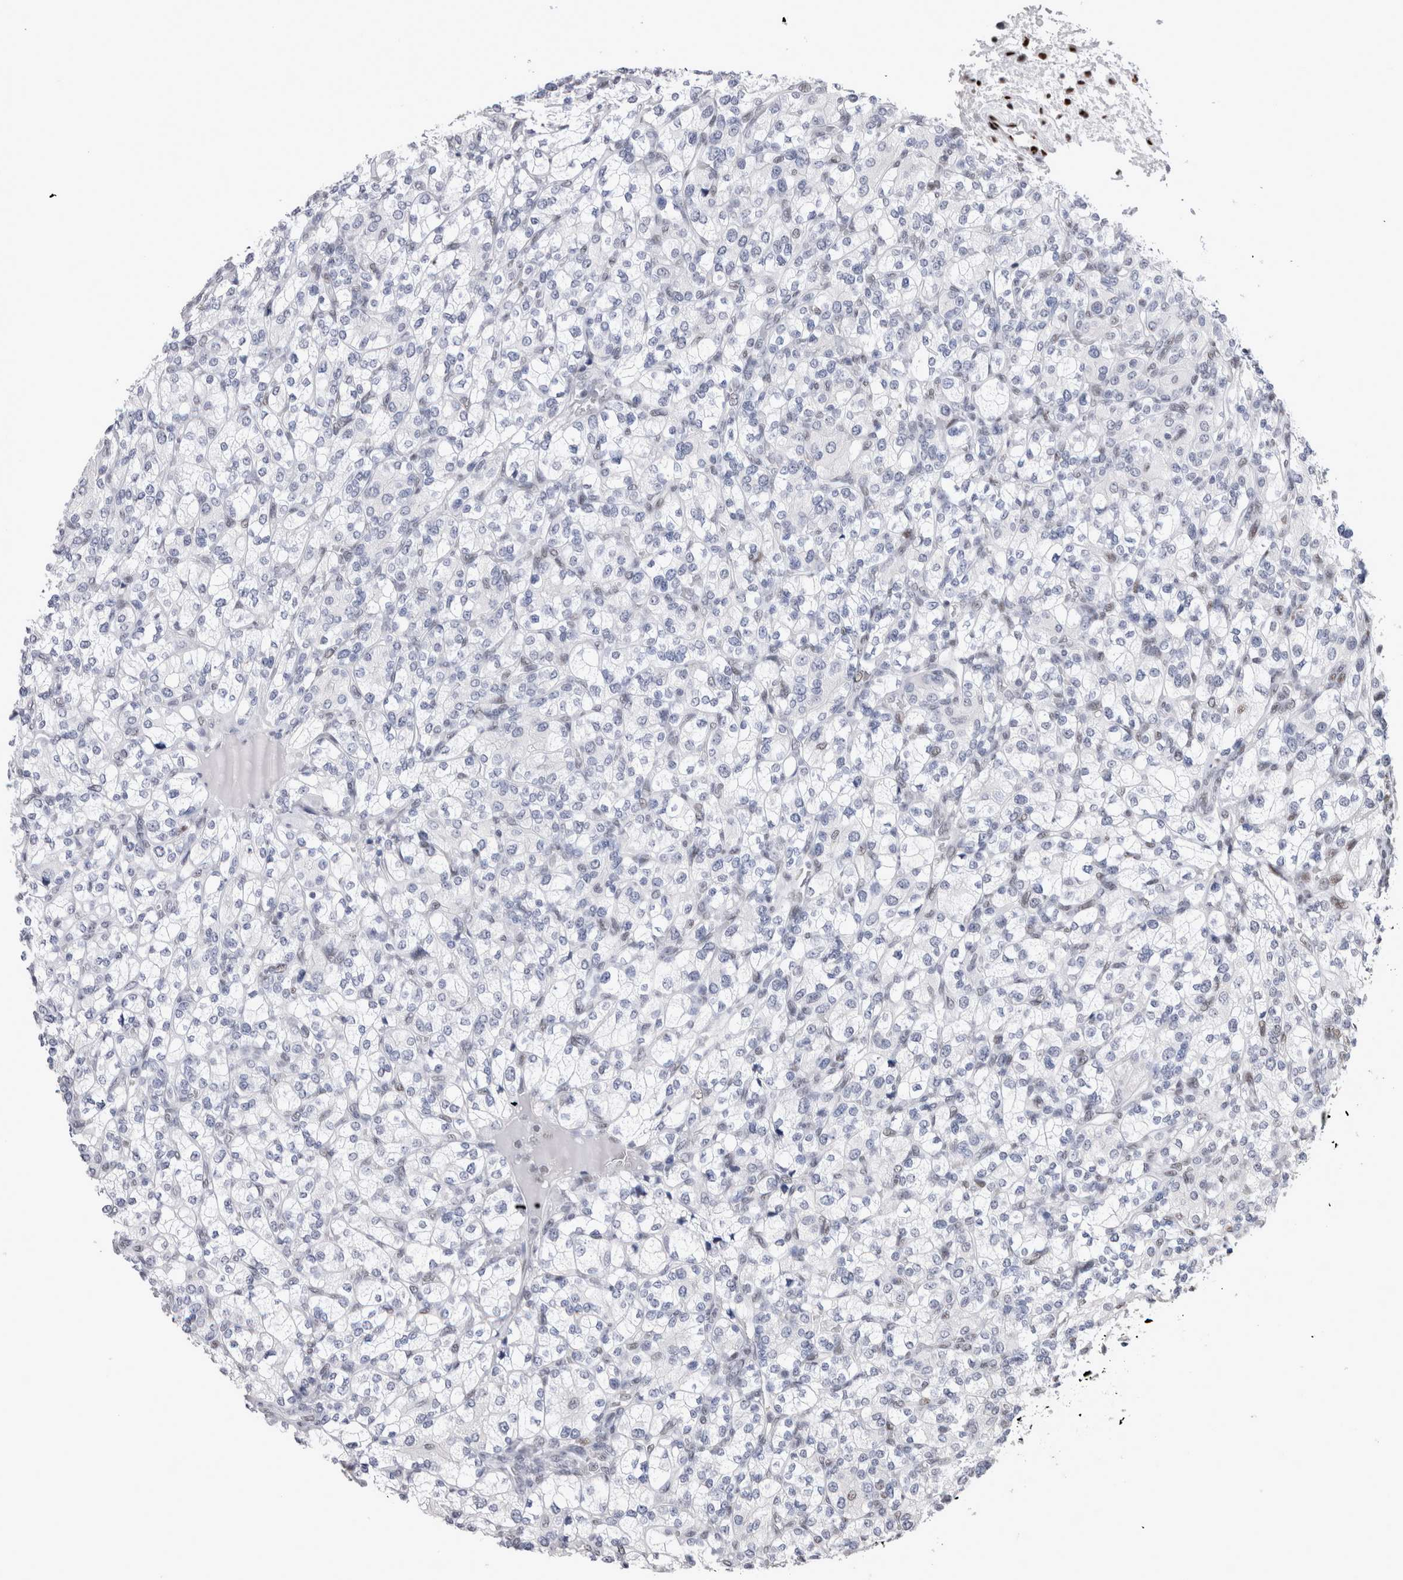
{"staining": {"intensity": "negative", "quantity": "none", "location": "none"}, "tissue": "renal cancer", "cell_type": "Tumor cells", "image_type": "cancer", "snomed": [{"axis": "morphology", "description": "Adenocarcinoma, NOS"}, {"axis": "topography", "description": "Kidney"}], "caption": "IHC of human renal cancer demonstrates no positivity in tumor cells. (DAB (3,3'-diaminobenzidine) IHC with hematoxylin counter stain).", "gene": "RBM6", "patient": {"sex": "male", "age": 77}}